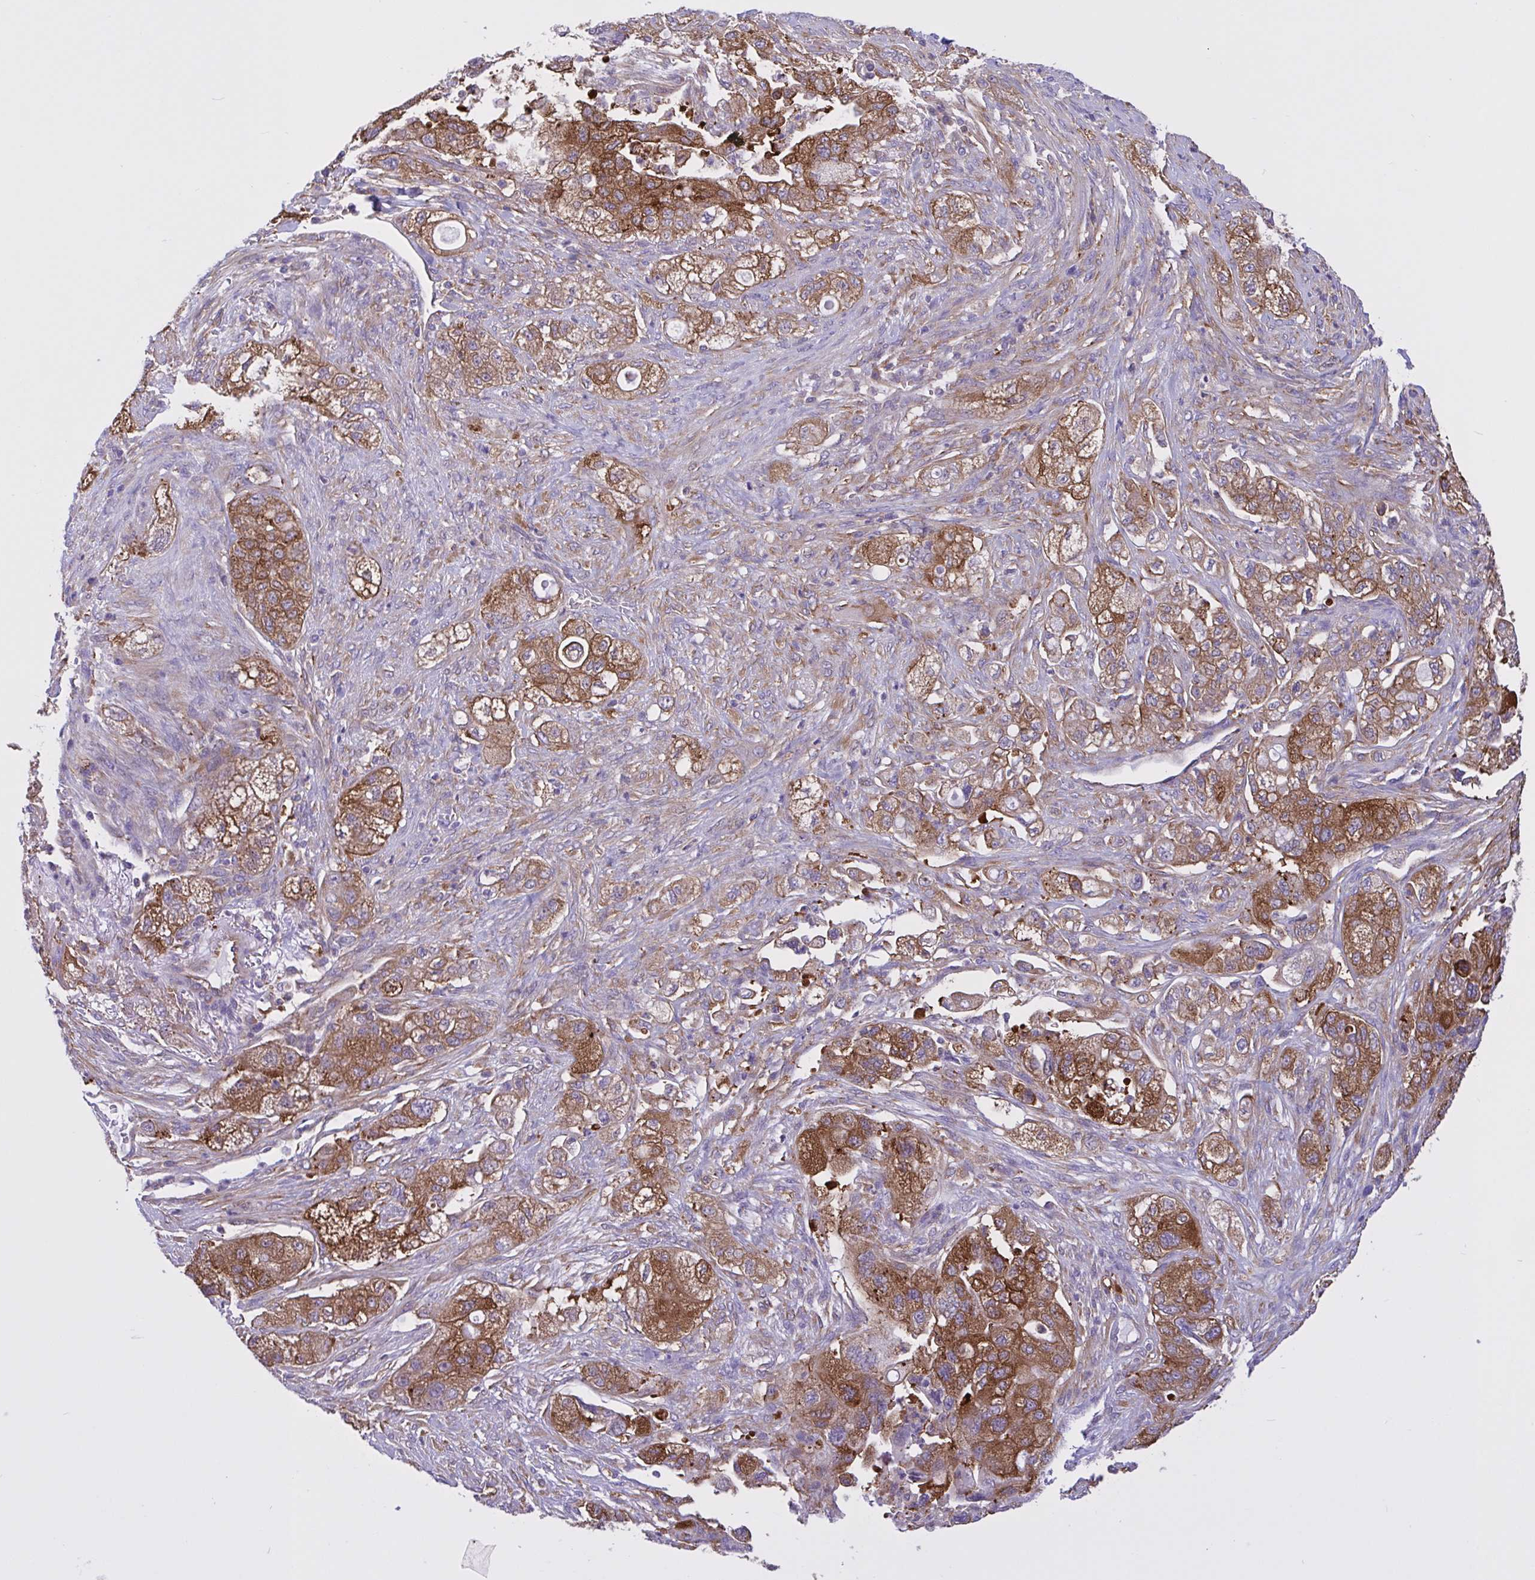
{"staining": {"intensity": "strong", "quantity": ">75%", "location": "cytoplasmic/membranous"}, "tissue": "pancreatic cancer", "cell_type": "Tumor cells", "image_type": "cancer", "snomed": [{"axis": "morphology", "description": "Adenocarcinoma, NOS"}, {"axis": "topography", "description": "Pancreas"}], "caption": "A histopathology image showing strong cytoplasmic/membranous expression in about >75% of tumor cells in pancreatic cancer (adenocarcinoma), as visualized by brown immunohistochemical staining.", "gene": "OR51M1", "patient": {"sex": "female", "age": 78}}